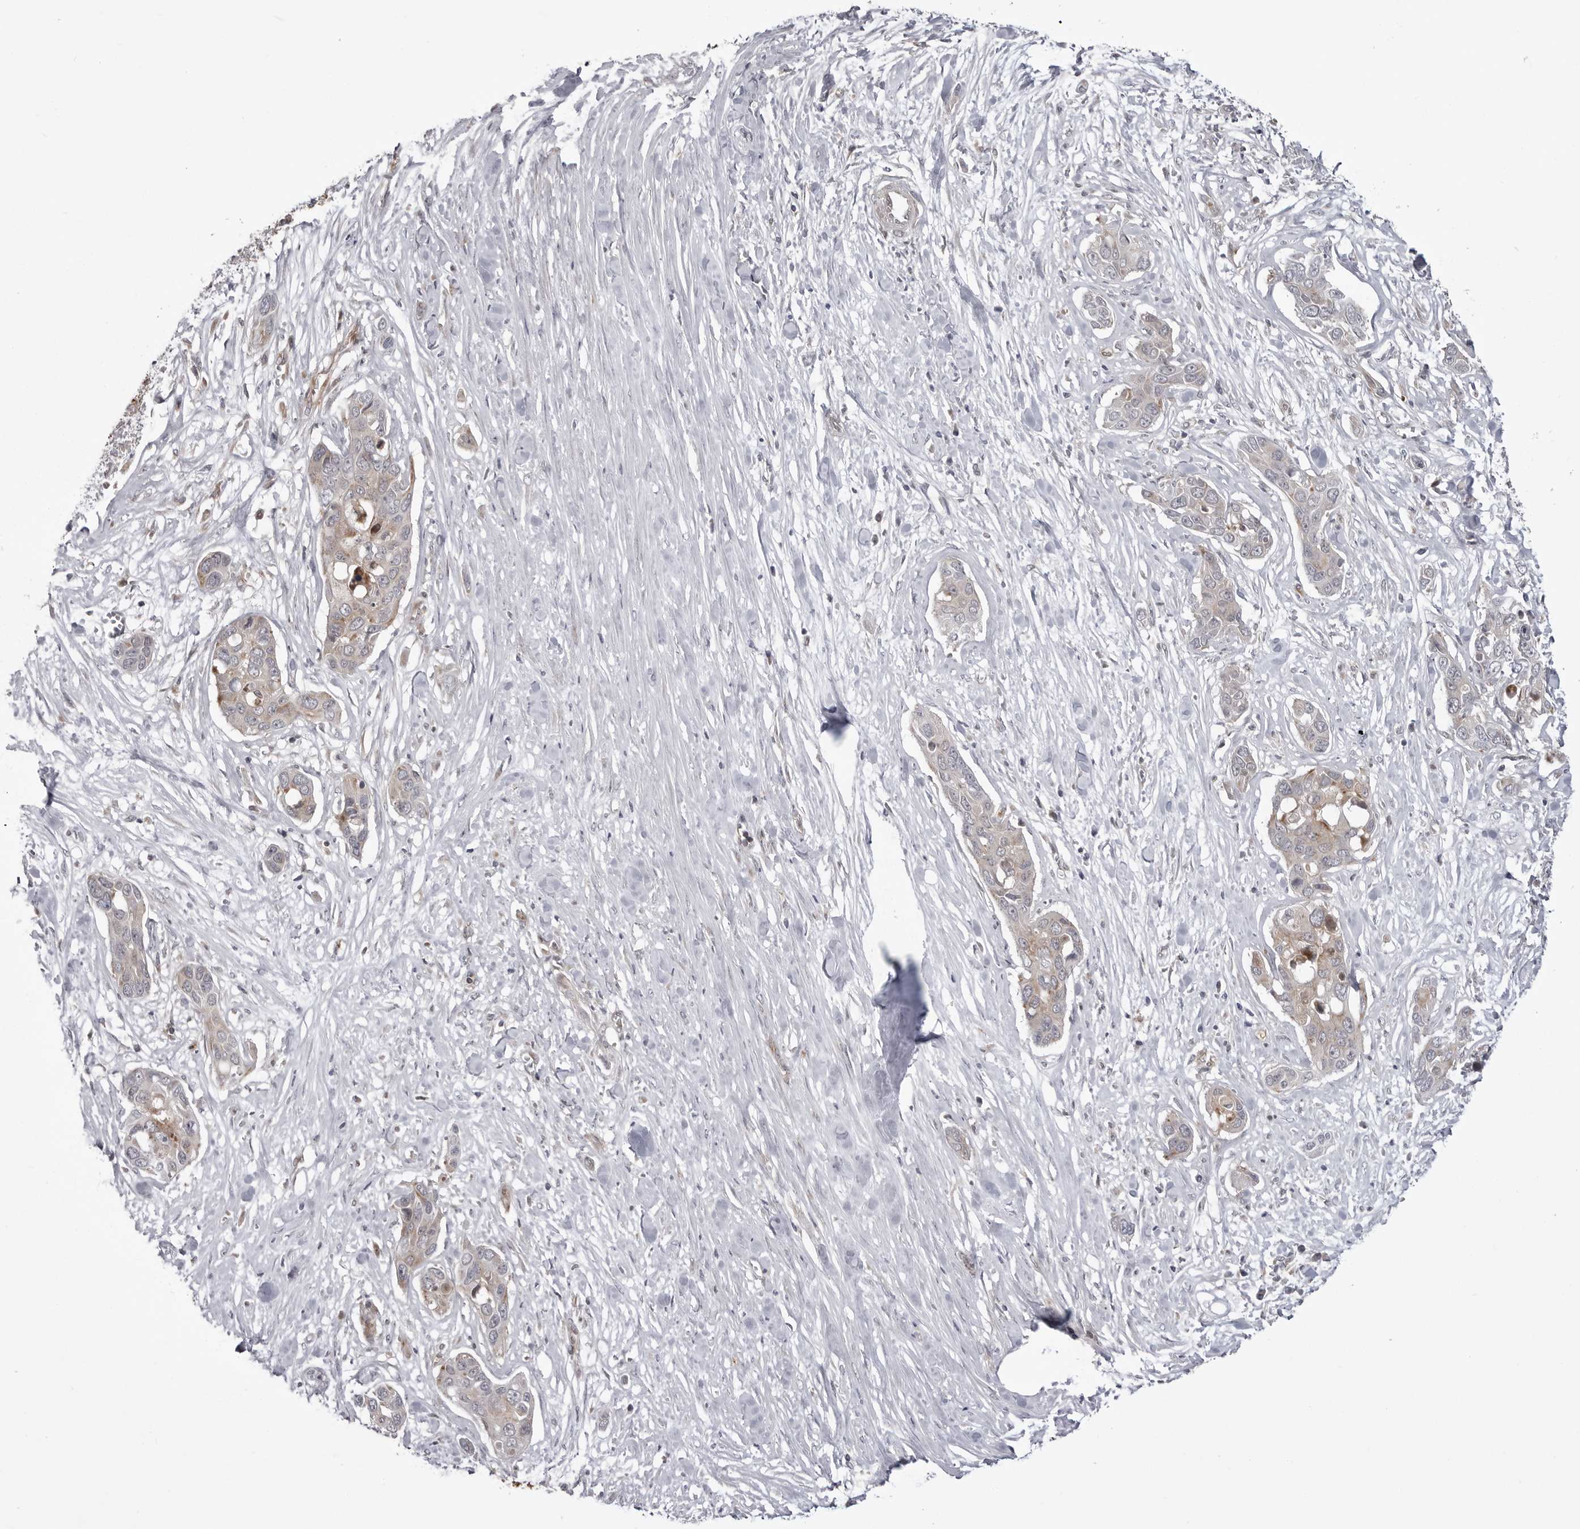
{"staining": {"intensity": "weak", "quantity": "25%-75%", "location": "cytoplasmic/membranous"}, "tissue": "pancreatic cancer", "cell_type": "Tumor cells", "image_type": "cancer", "snomed": [{"axis": "morphology", "description": "Adenocarcinoma, NOS"}, {"axis": "topography", "description": "Pancreas"}], "caption": "Adenocarcinoma (pancreatic) tissue shows weak cytoplasmic/membranous expression in approximately 25%-75% of tumor cells, visualized by immunohistochemistry.", "gene": "CCDC18", "patient": {"sex": "female", "age": 60}}